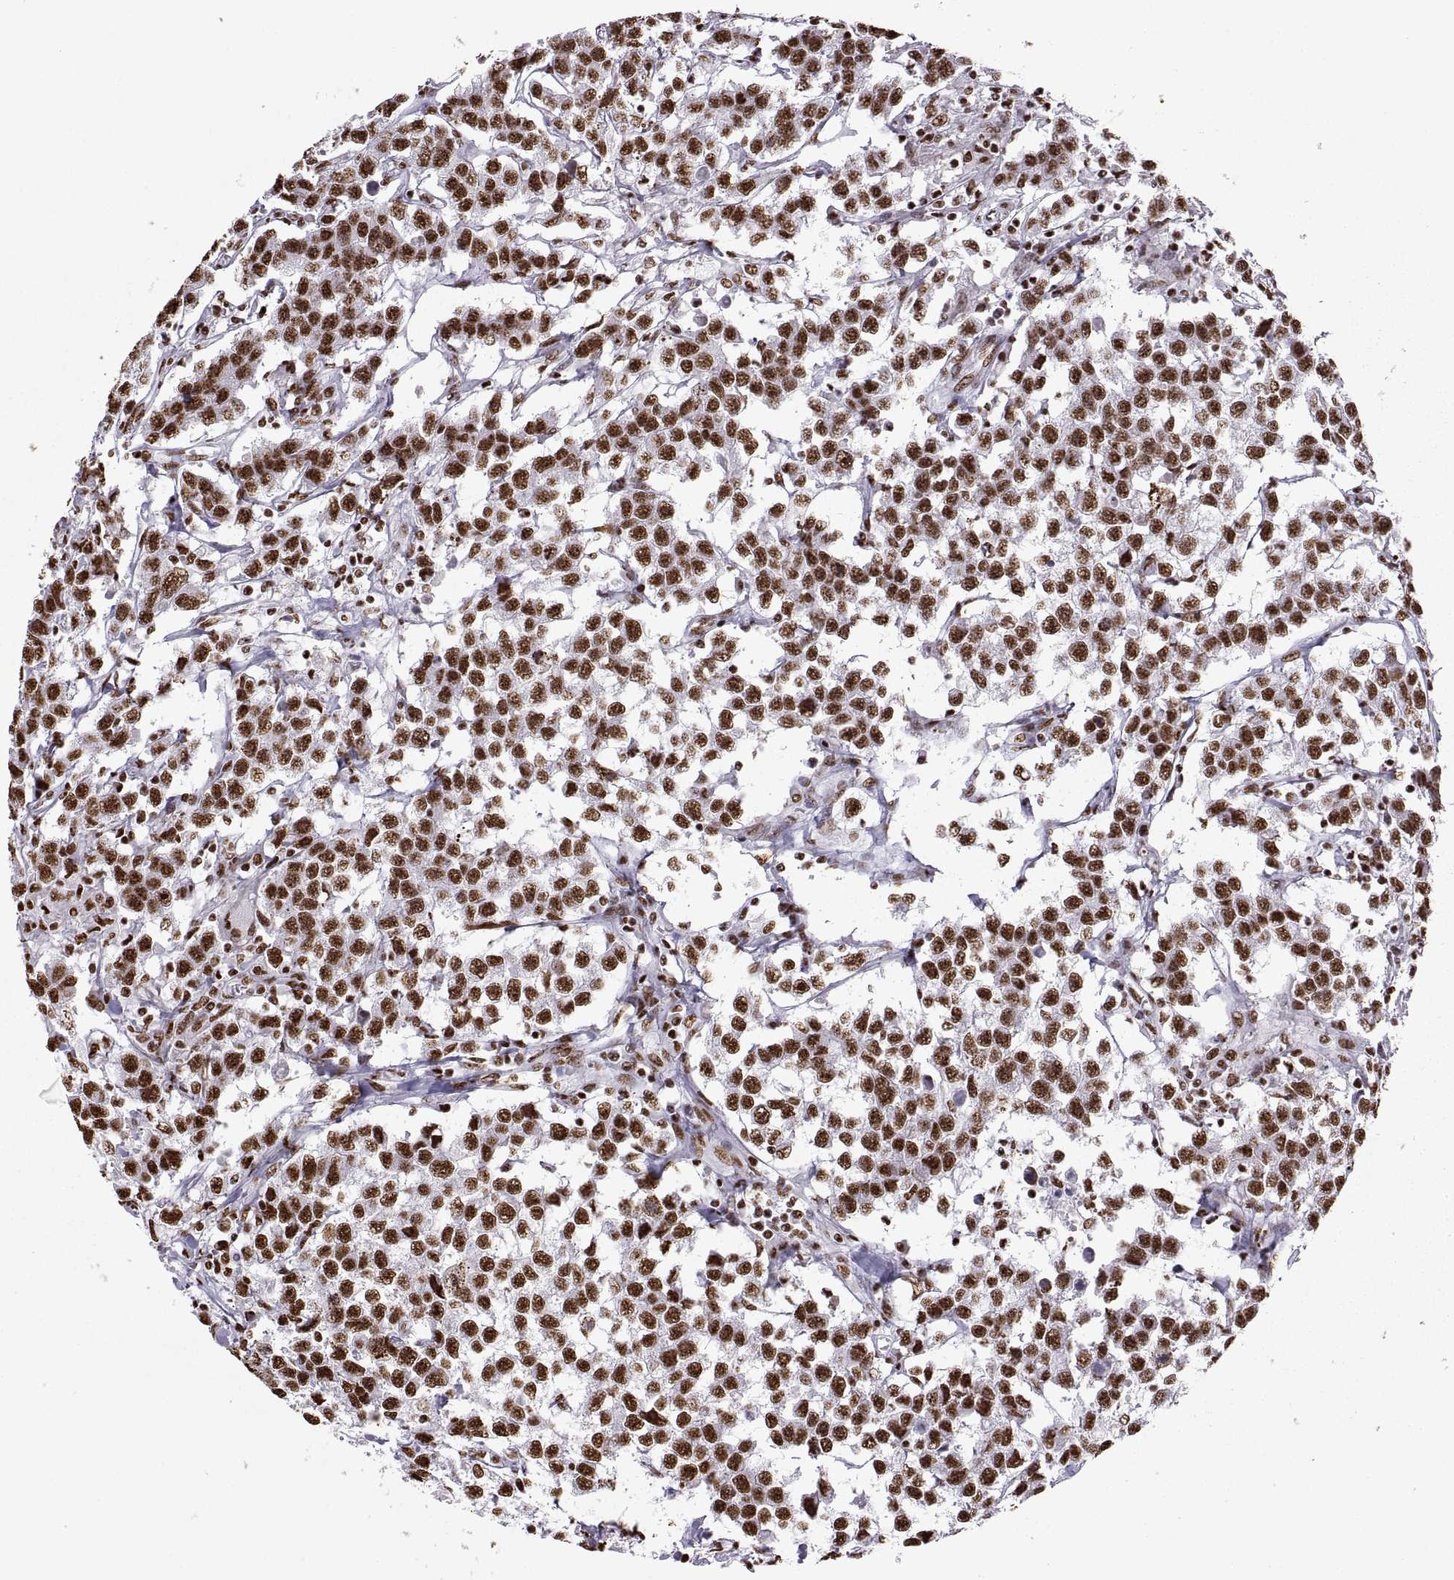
{"staining": {"intensity": "strong", "quantity": ">75%", "location": "nuclear"}, "tissue": "testis cancer", "cell_type": "Tumor cells", "image_type": "cancer", "snomed": [{"axis": "morphology", "description": "Seminoma, NOS"}, {"axis": "topography", "description": "Testis"}], "caption": "Strong nuclear staining for a protein is appreciated in about >75% of tumor cells of seminoma (testis) using immunohistochemistry (IHC).", "gene": "SNAI1", "patient": {"sex": "male", "age": 59}}